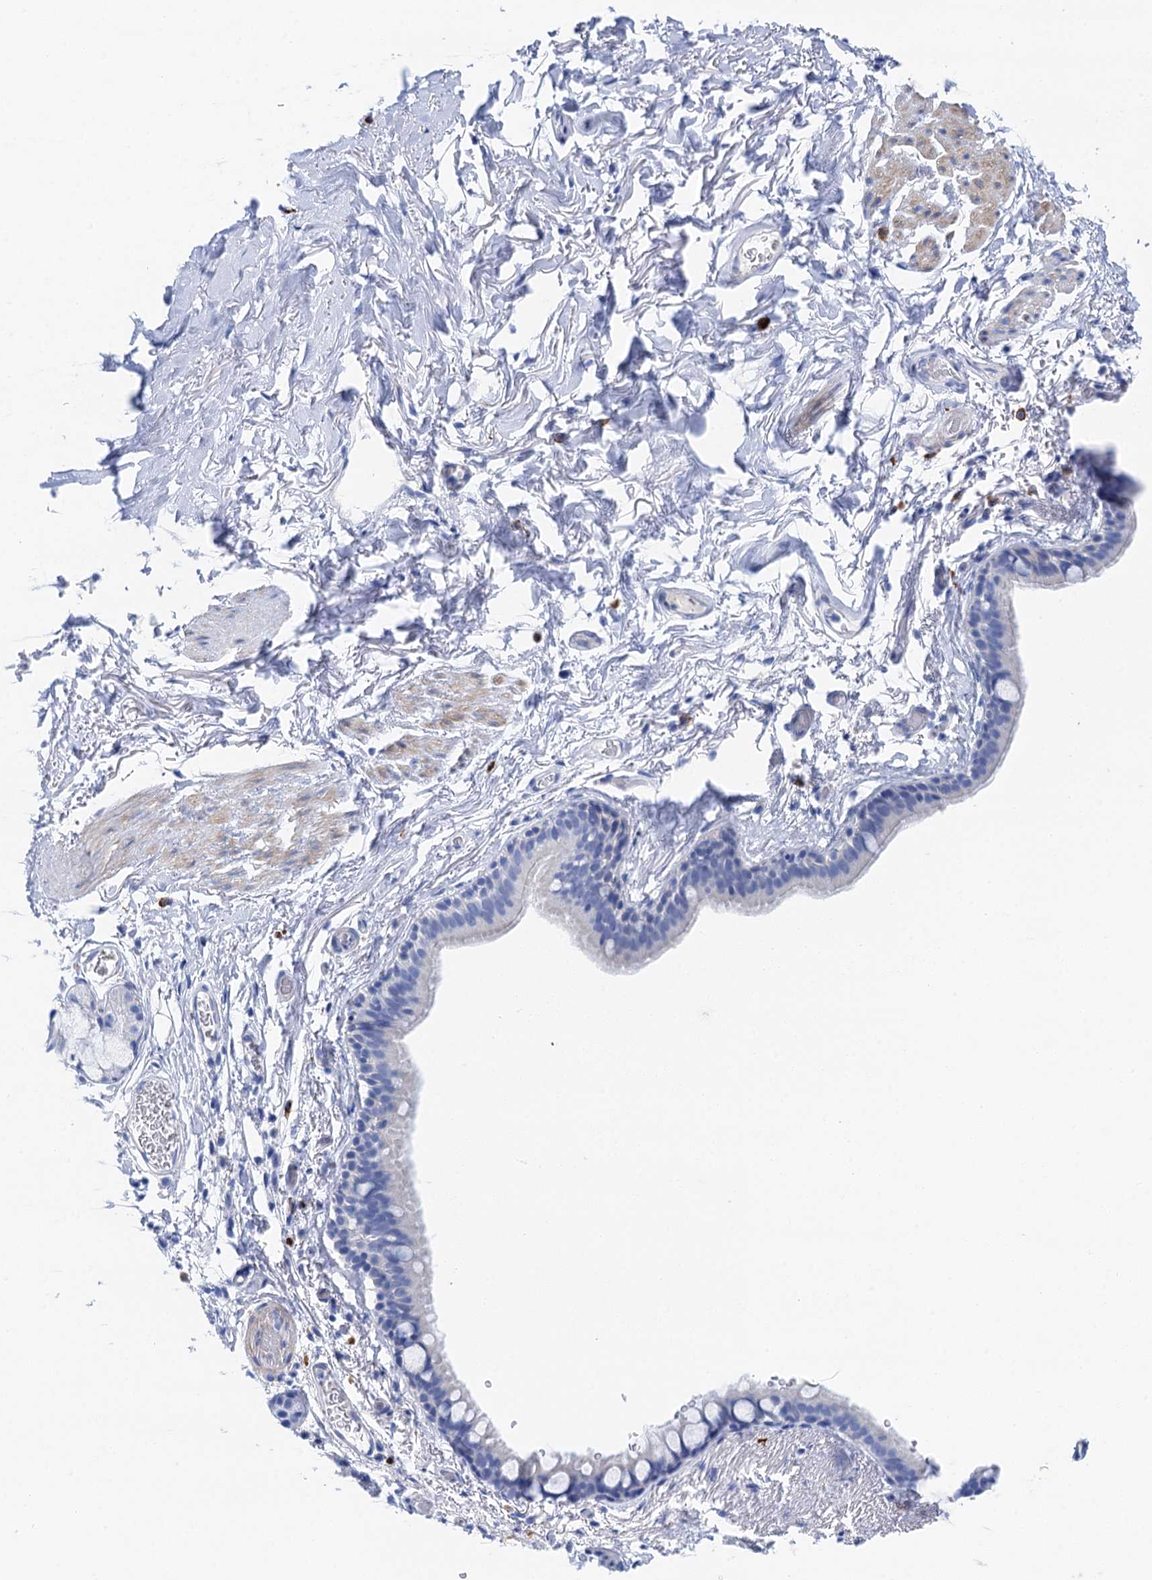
{"staining": {"intensity": "negative", "quantity": "none", "location": "none"}, "tissue": "bronchus", "cell_type": "Respiratory epithelial cells", "image_type": "normal", "snomed": [{"axis": "morphology", "description": "Normal tissue, NOS"}, {"axis": "topography", "description": "Cartilage tissue"}], "caption": "An image of bronchus stained for a protein reveals no brown staining in respiratory epithelial cells. Brightfield microscopy of immunohistochemistry (IHC) stained with DAB (brown) and hematoxylin (blue), captured at high magnification.", "gene": "NLRP10", "patient": {"sex": "male", "age": 63}}